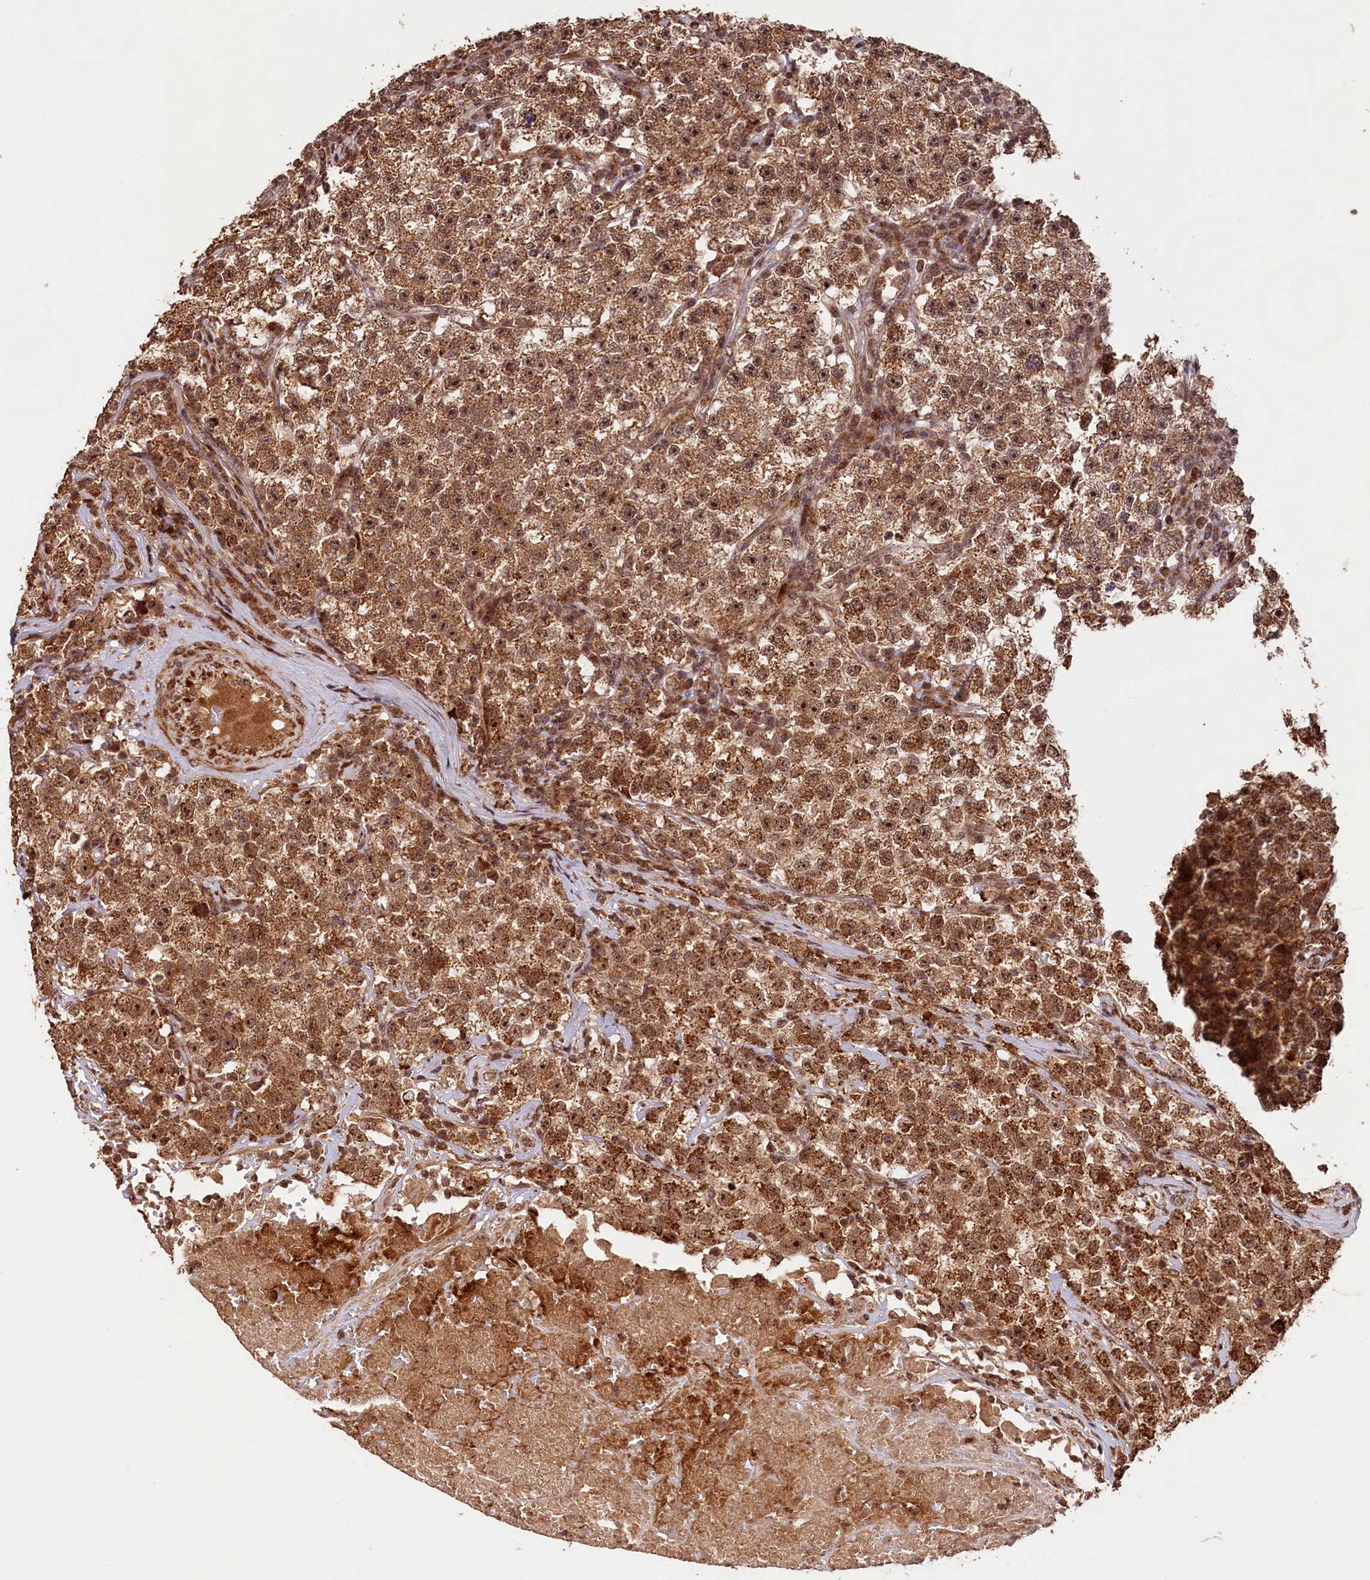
{"staining": {"intensity": "moderate", "quantity": ">75%", "location": "cytoplasmic/membranous,nuclear"}, "tissue": "testis cancer", "cell_type": "Tumor cells", "image_type": "cancer", "snomed": [{"axis": "morphology", "description": "Seminoma, NOS"}, {"axis": "topography", "description": "Testis"}], "caption": "Testis cancer tissue reveals moderate cytoplasmic/membranous and nuclear staining in about >75% of tumor cells The staining is performed using DAB (3,3'-diaminobenzidine) brown chromogen to label protein expression. The nuclei are counter-stained blue using hematoxylin.", "gene": "SHPRH", "patient": {"sex": "male", "age": 22}}